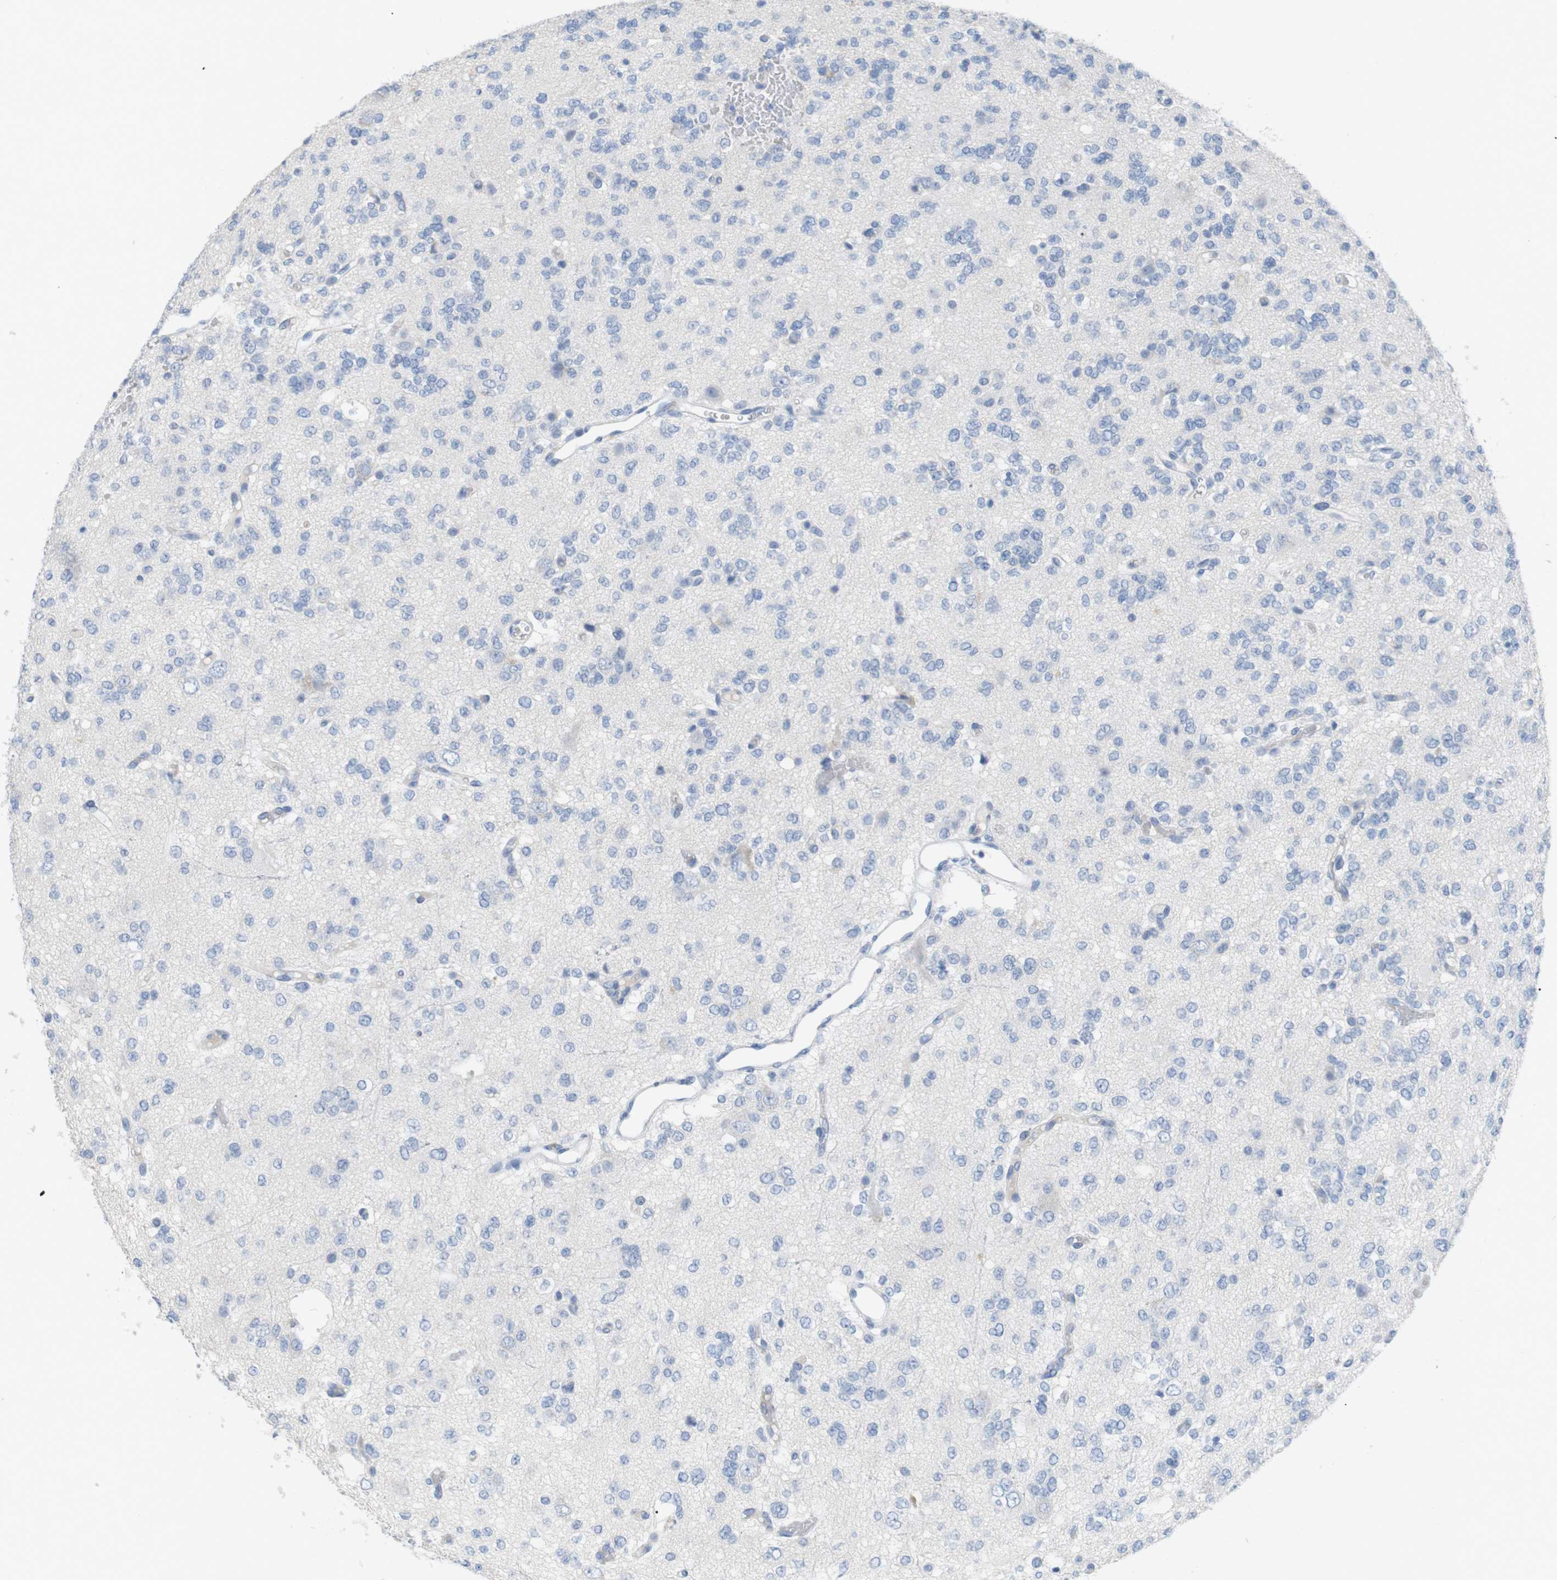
{"staining": {"intensity": "negative", "quantity": "none", "location": "none"}, "tissue": "glioma", "cell_type": "Tumor cells", "image_type": "cancer", "snomed": [{"axis": "morphology", "description": "Glioma, malignant, Low grade"}, {"axis": "topography", "description": "Brain"}], "caption": "High magnification brightfield microscopy of glioma stained with DAB (3,3'-diaminobenzidine) (brown) and counterstained with hematoxylin (blue): tumor cells show no significant positivity.", "gene": "HBG2", "patient": {"sex": "male", "age": 38}}